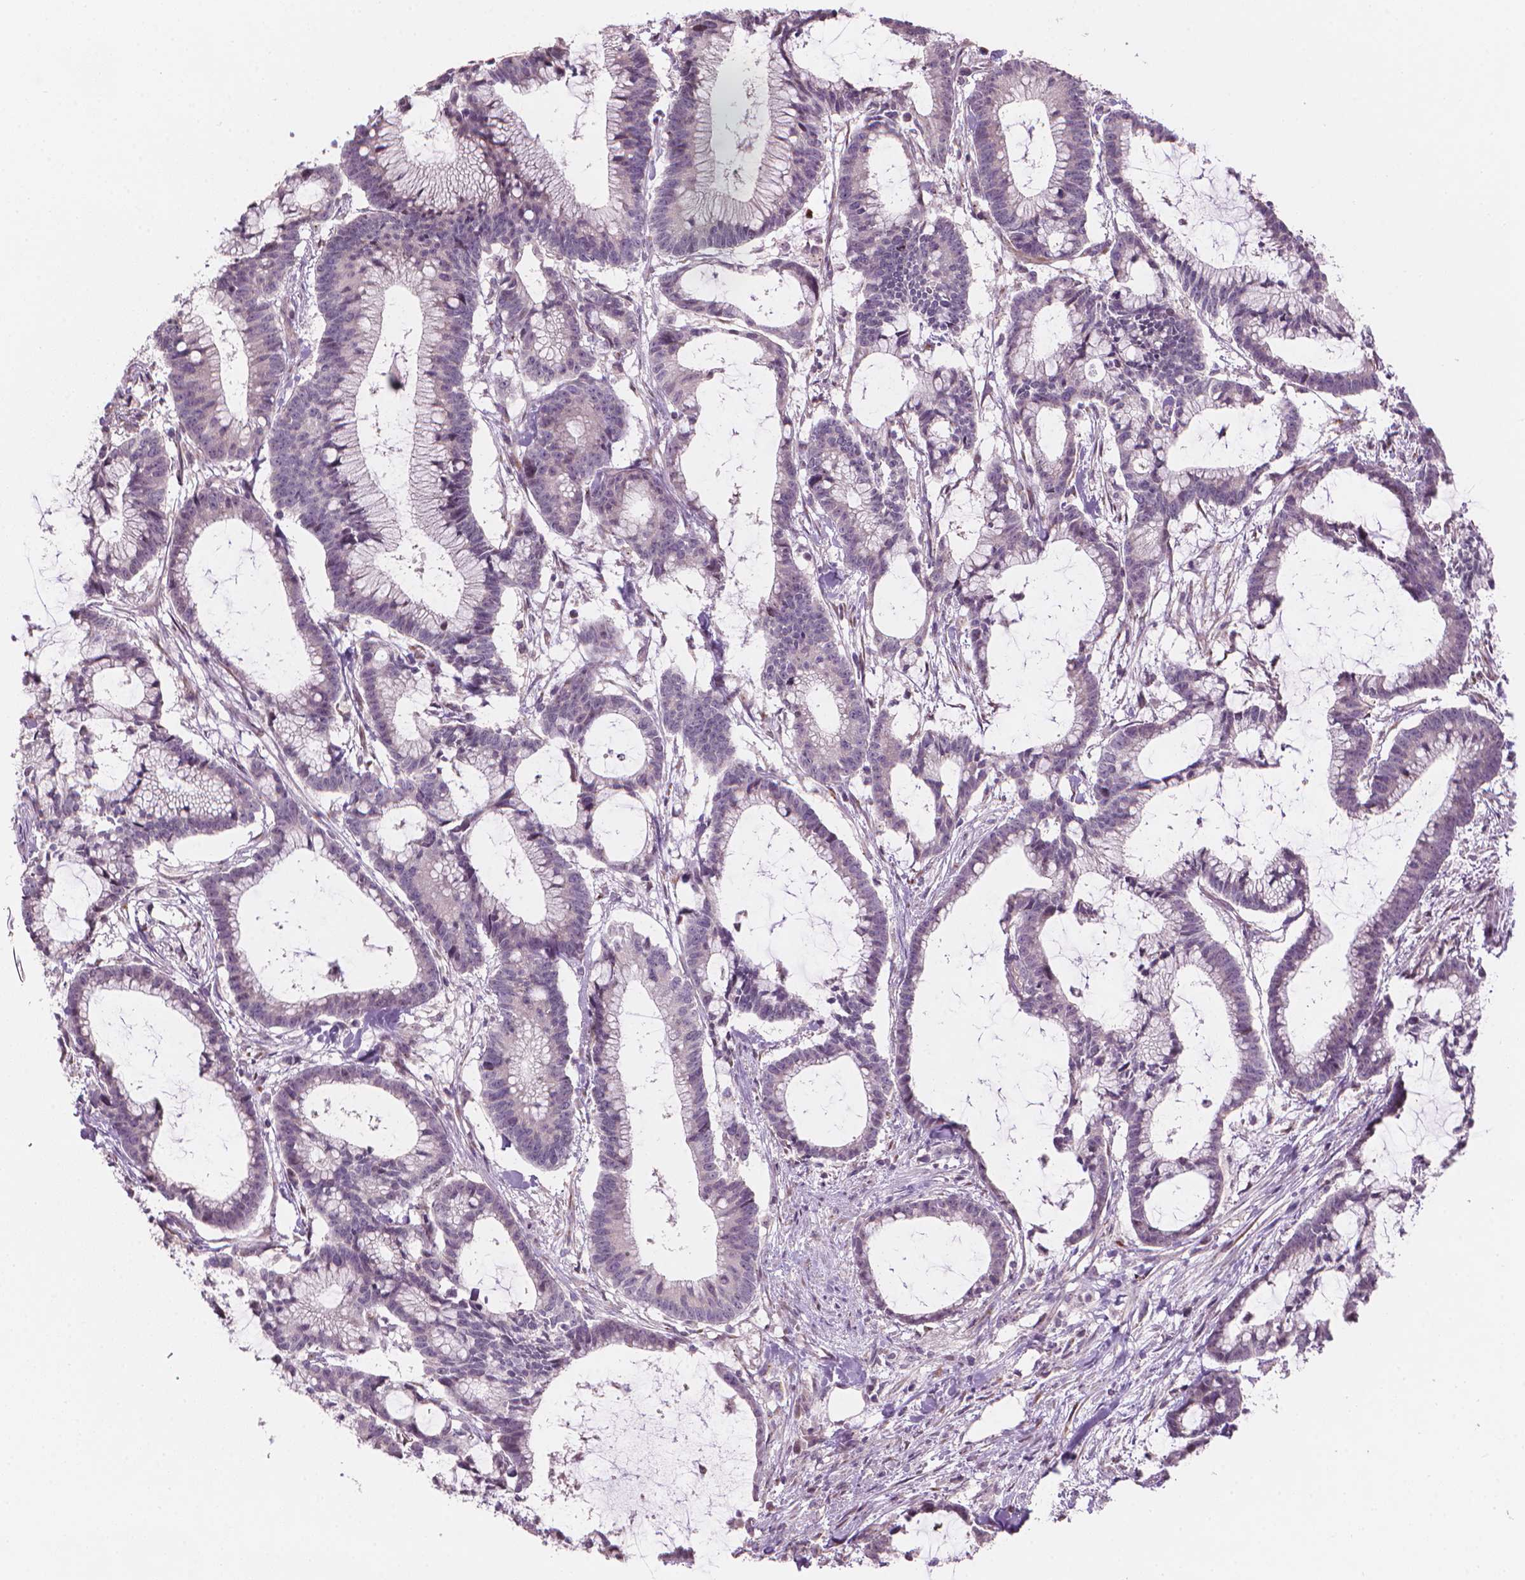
{"staining": {"intensity": "negative", "quantity": "none", "location": "none"}, "tissue": "colorectal cancer", "cell_type": "Tumor cells", "image_type": "cancer", "snomed": [{"axis": "morphology", "description": "Adenocarcinoma, NOS"}, {"axis": "topography", "description": "Colon"}], "caption": "Immunohistochemistry (IHC) micrograph of human colorectal cancer stained for a protein (brown), which shows no expression in tumor cells.", "gene": "IFFO1", "patient": {"sex": "female", "age": 78}}